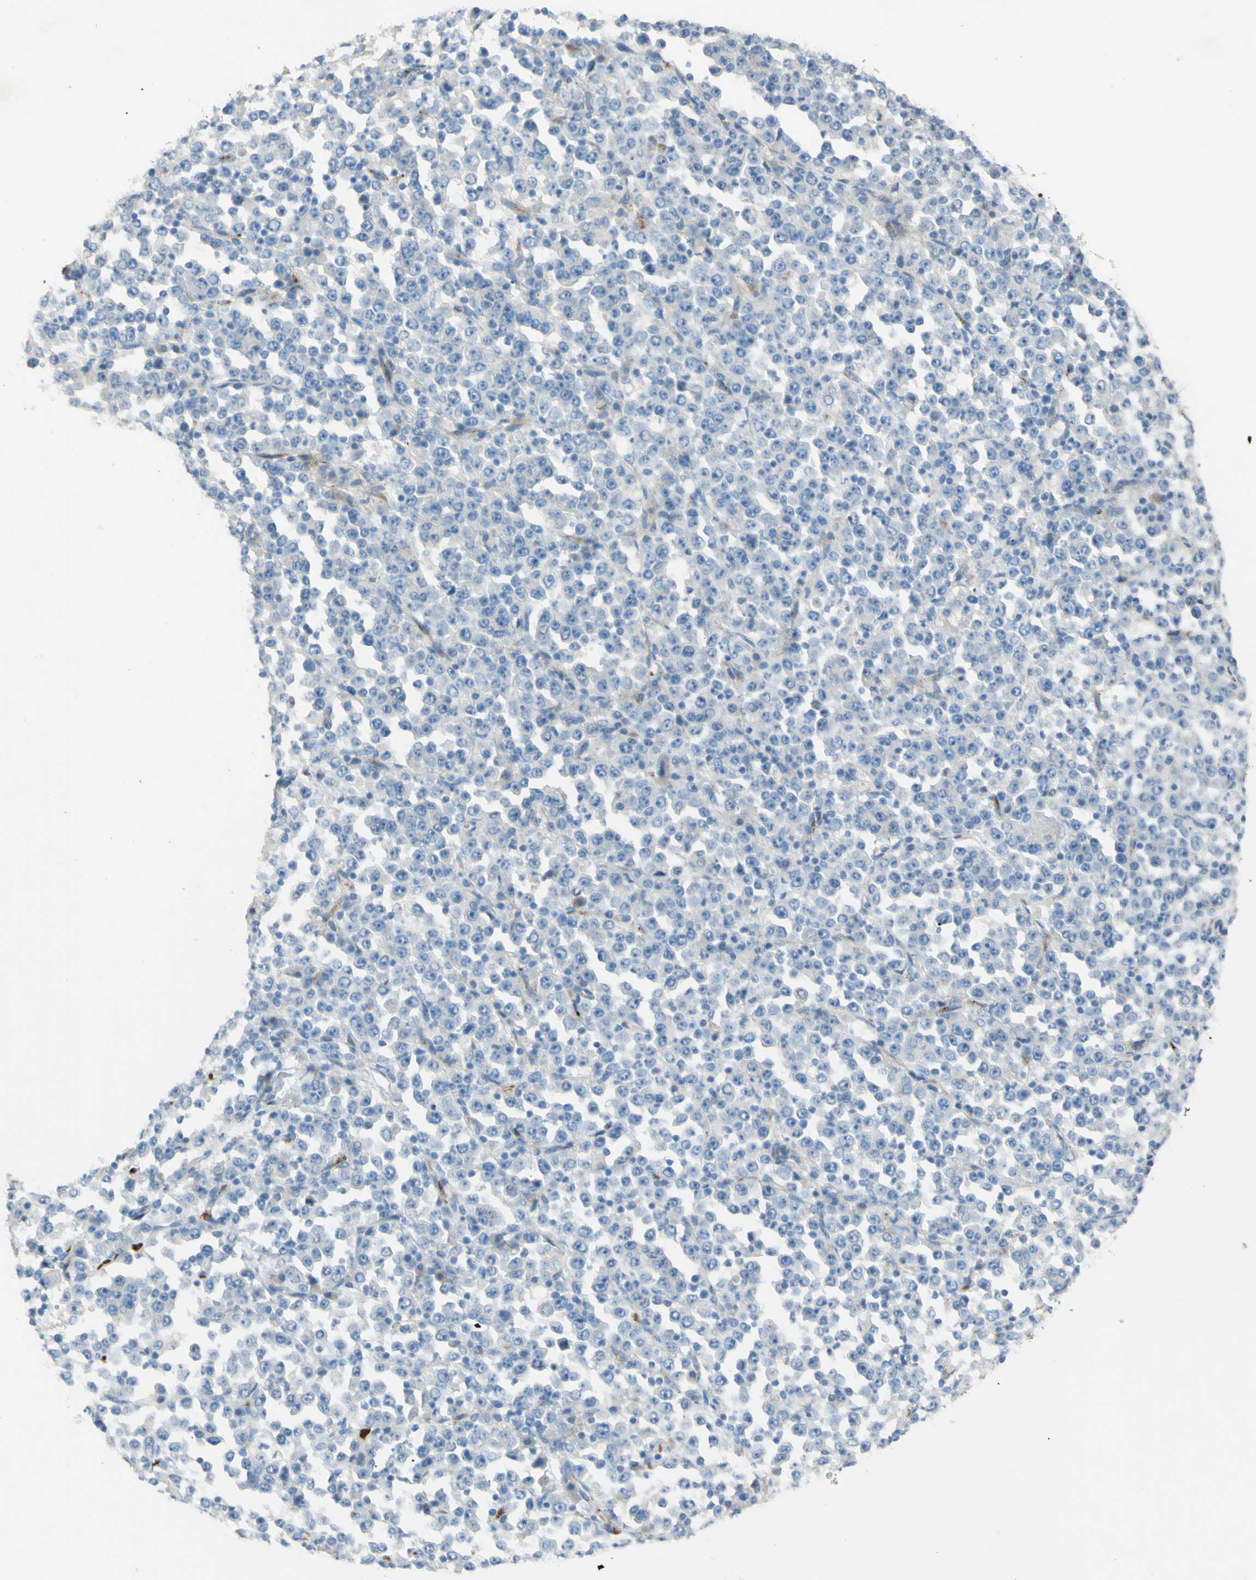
{"staining": {"intensity": "negative", "quantity": "none", "location": "none"}, "tissue": "stomach cancer", "cell_type": "Tumor cells", "image_type": "cancer", "snomed": [{"axis": "morphology", "description": "Normal tissue, NOS"}, {"axis": "morphology", "description": "Adenocarcinoma, NOS"}, {"axis": "topography", "description": "Stomach, upper"}, {"axis": "topography", "description": "Stomach"}], "caption": "Tumor cells show no significant protein staining in stomach adenocarcinoma.", "gene": "GAN", "patient": {"sex": "male", "age": 59}}